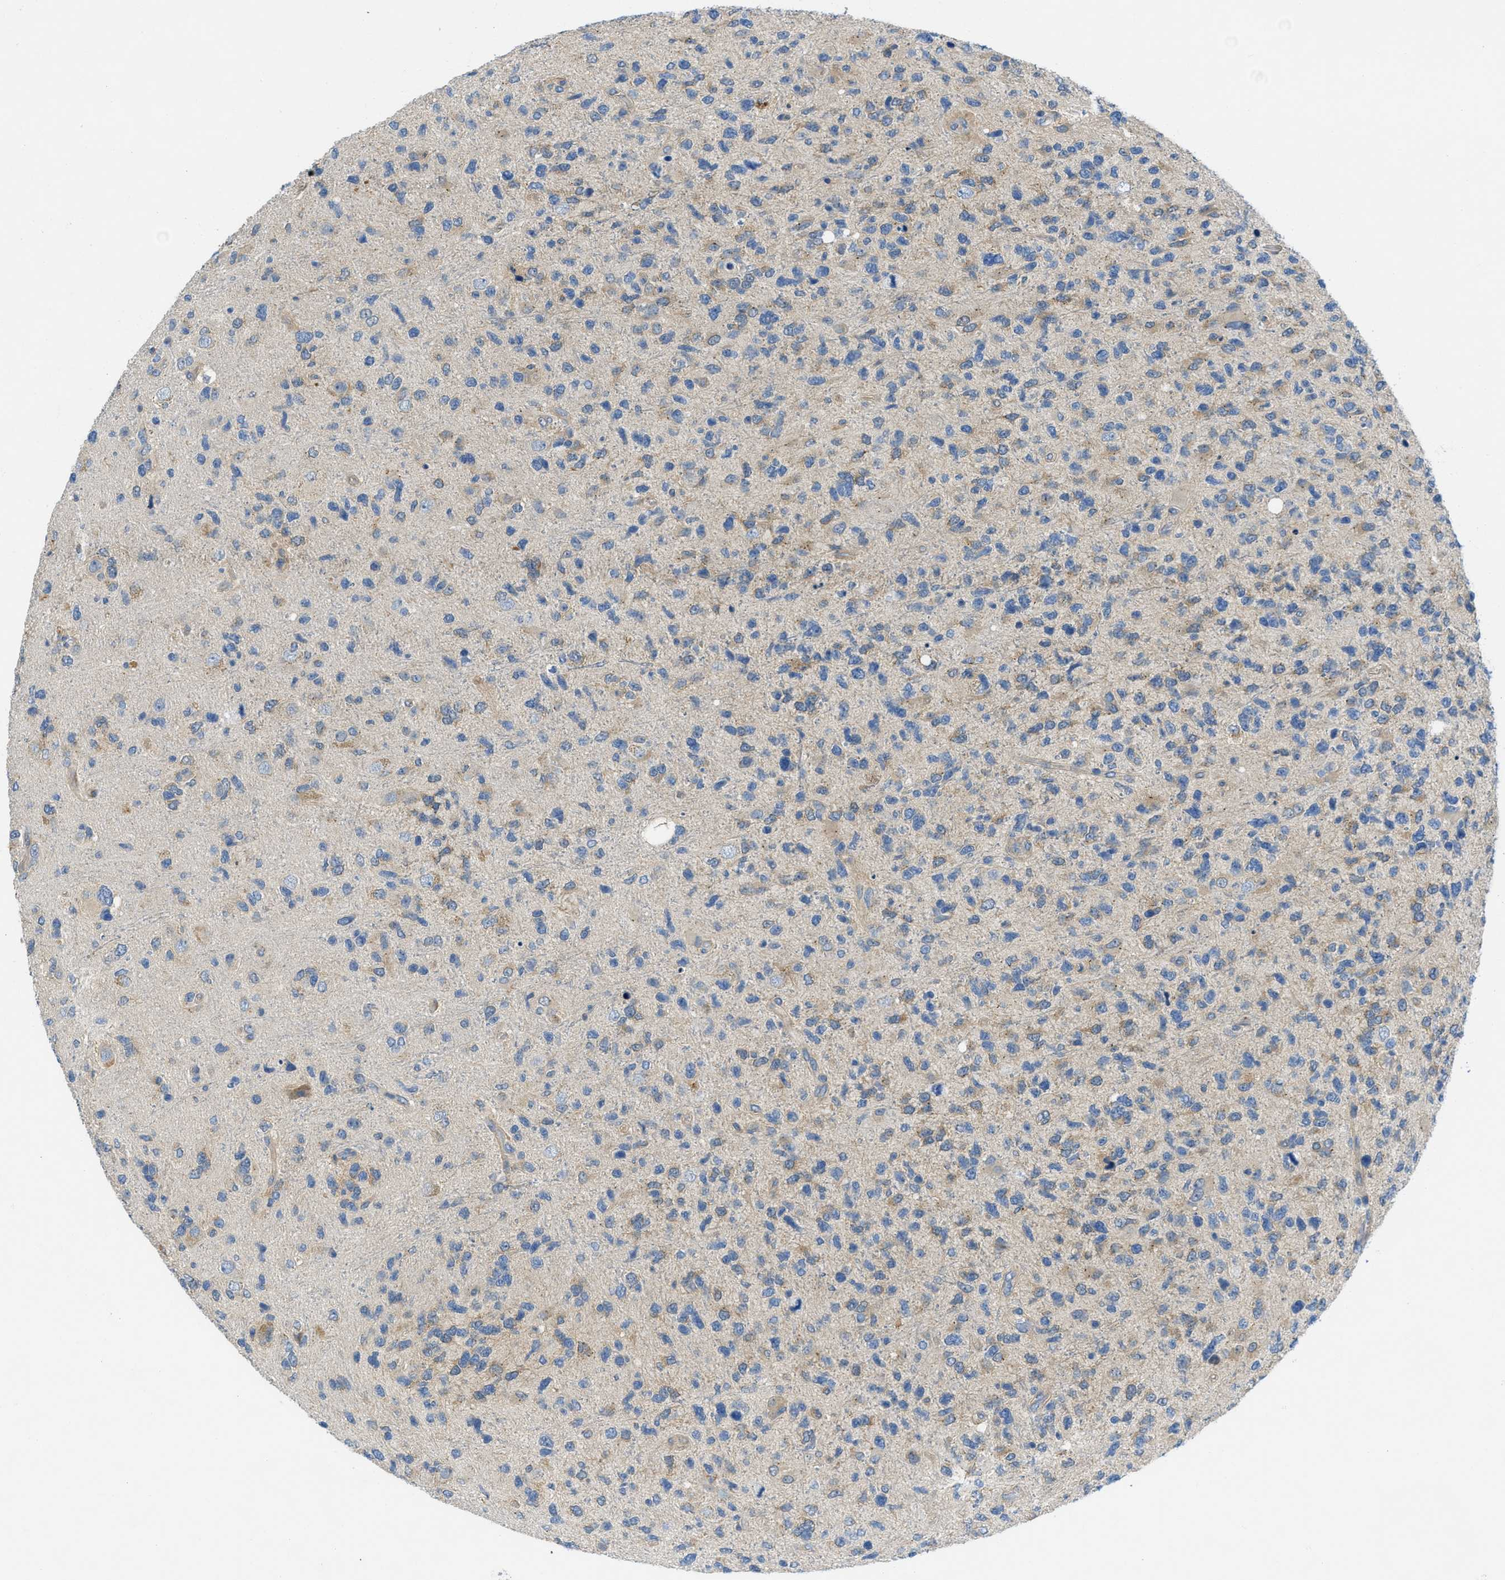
{"staining": {"intensity": "negative", "quantity": "none", "location": "none"}, "tissue": "glioma", "cell_type": "Tumor cells", "image_type": "cancer", "snomed": [{"axis": "morphology", "description": "Glioma, malignant, High grade"}, {"axis": "topography", "description": "Brain"}], "caption": "There is no significant staining in tumor cells of malignant high-grade glioma.", "gene": "RIPK2", "patient": {"sex": "female", "age": 58}}